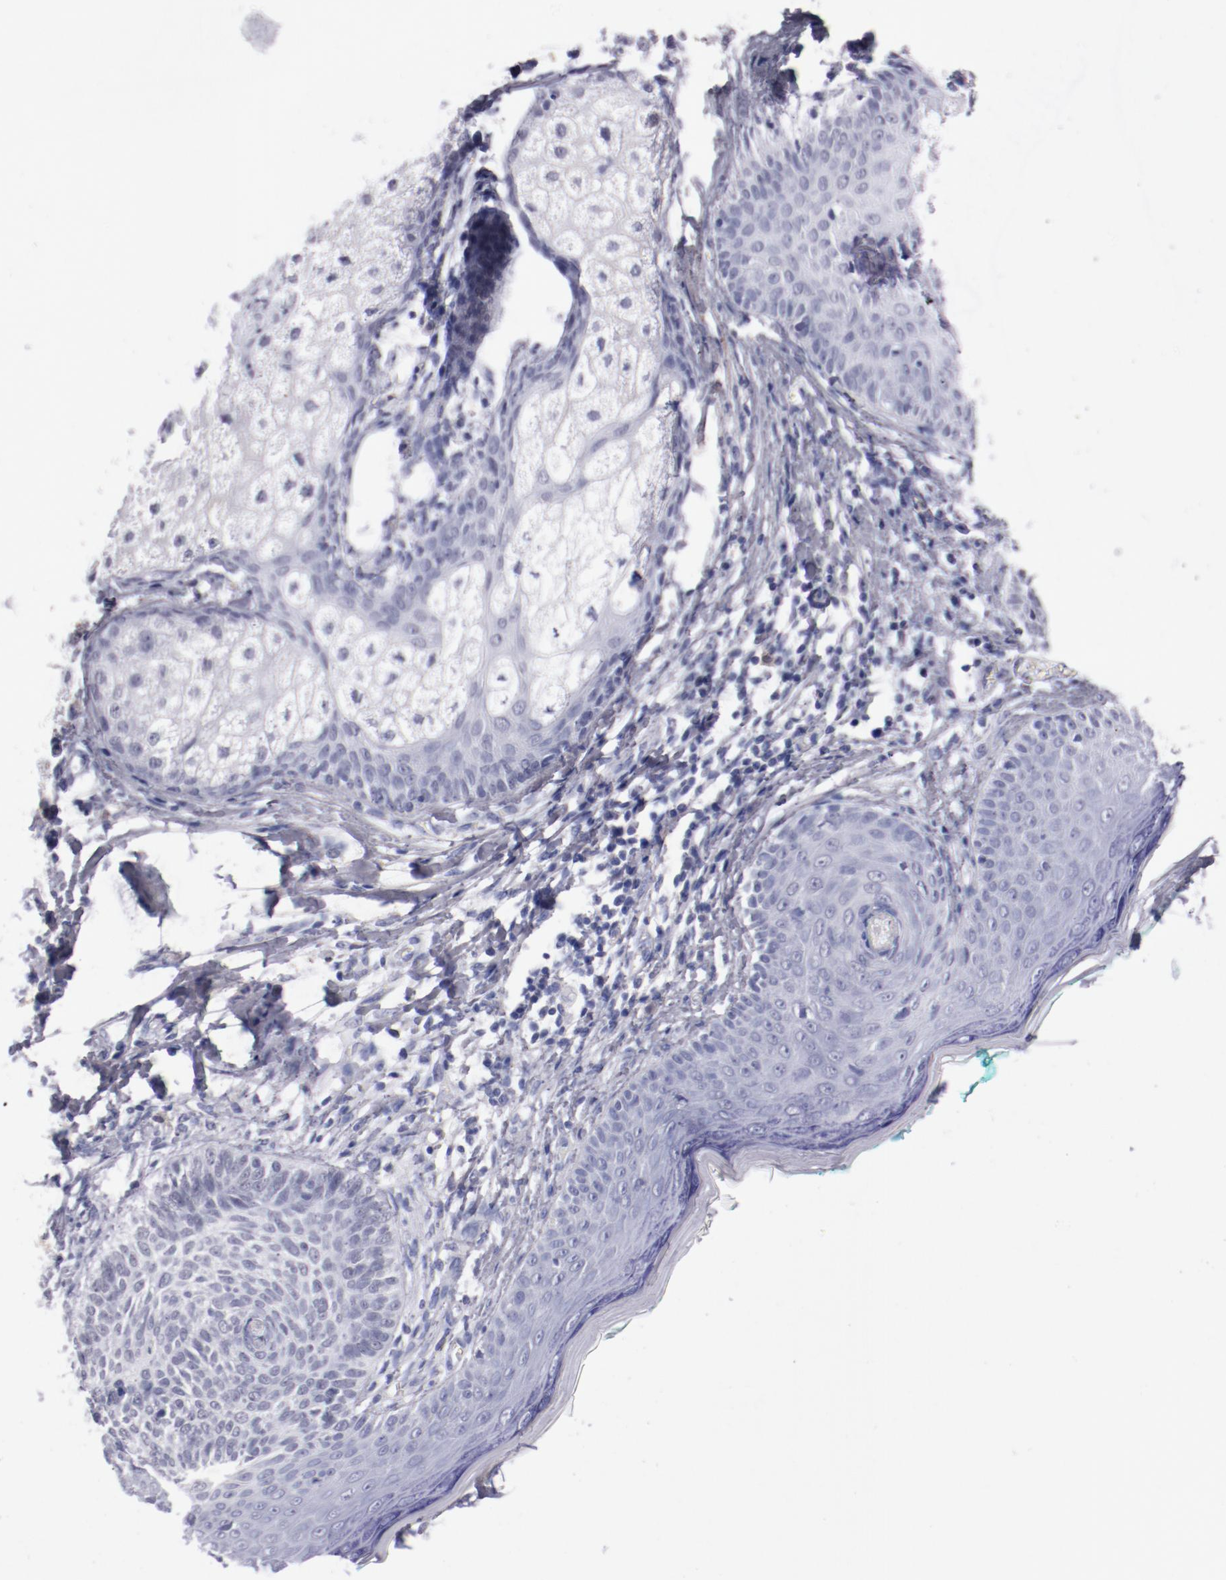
{"staining": {"intensity": "negative", "quantity": "none", "location": "none"}, "tissue": "skin cancer", "cell_type": "Tumor cells", "image_type": "cancer", "snomed": [{"axis": "morphology", "description": "Normal tissue, NOS"}, {"axis": "morphology", "description": "Basal cell carcinoma"}, {"axis": "topography", "description": "Skin"}], "caption": "IHC image of neoplastic tissue: human skin cancer stained with DAB exhibits no significant protein staining in tumor cells.", "gene": "HNF1B", "patient": {"sex": "male", "age": 76}}